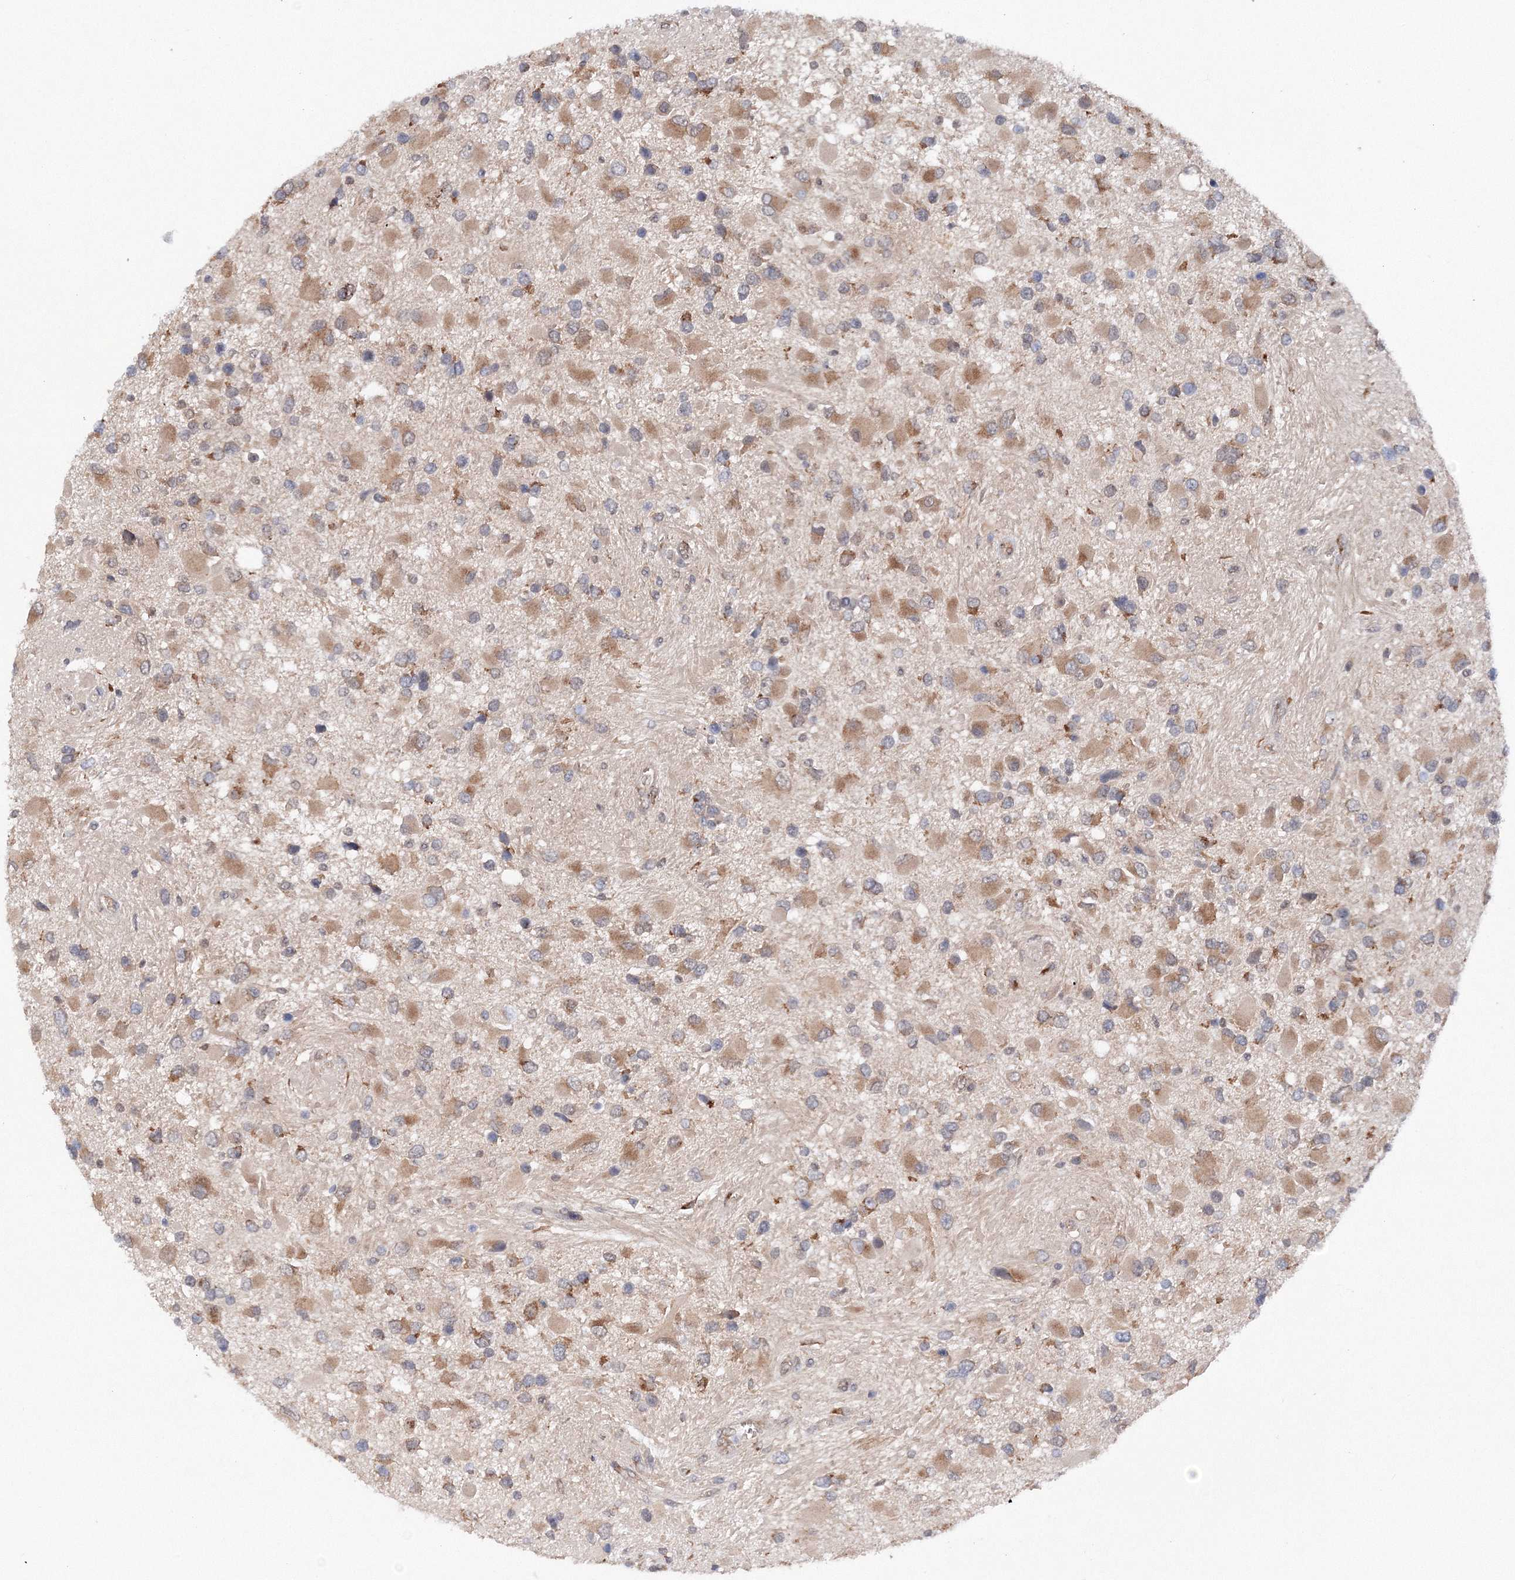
{"staining": {"intensity": "moderate", "quantity": "25%-75%", "location": "cytoplasmic/membranous"}, "tissue": "glioma", "cell_type": "Tumor cells", "image_type": "cancer", "snomed": [{"axis": "morphology", "description": "Glioma, malignant, High grade"}, {"axis": "topography", "description": "Brain"}], "caption": "Protein analysis of malignant glioma (high-grade) tissue demonstrates moderate cytoplasmic/membranous positivity in approximately 25%-75% of tumor cells. Using DAB (brown) and hematoxylin (blue) stains, captured at high magnification using brightfield microscopy.", "gene": "DIS3L2", "patient": {"sex": "male", "age": 53}}